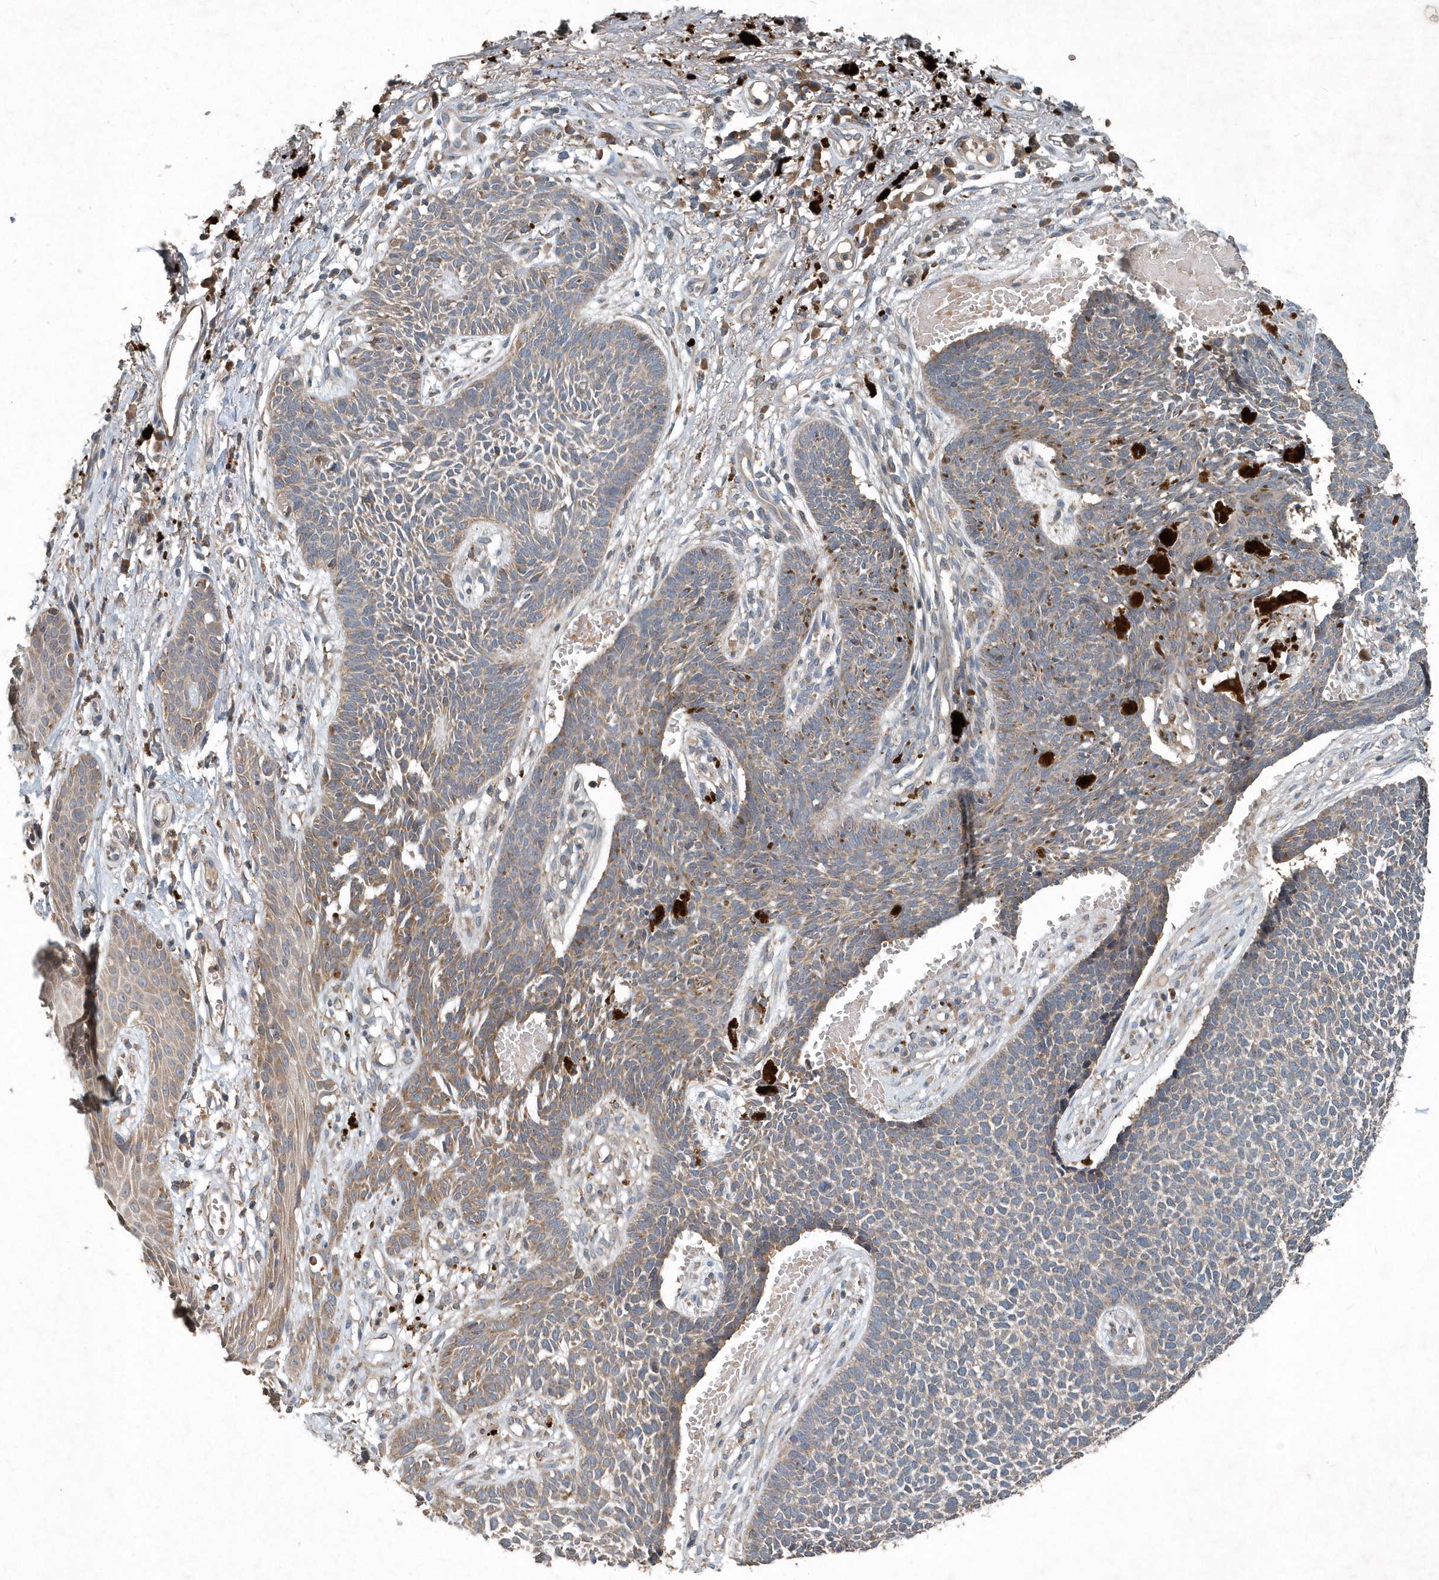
{"staining": {"intensity": "moderate", "quantity": "25%-75%", "location": "cytoplasmic/membranous"}, "tissue": "skin cancer", "cell_type": "Tumor cells", "image_type": "cancer", "snomed": [{"axis": "morphology", "description": "Basal cell carcinoma"}, {"axis": "topography", "description": "Skin"}], "caption": "Protein expression analysis of skin cancer displays moderate cytoplasmic/membranous staining in approximately 25%-75% of tumor cells.", "gene": "SCFD2", "patient": {"sex": "female", "age": 84}}